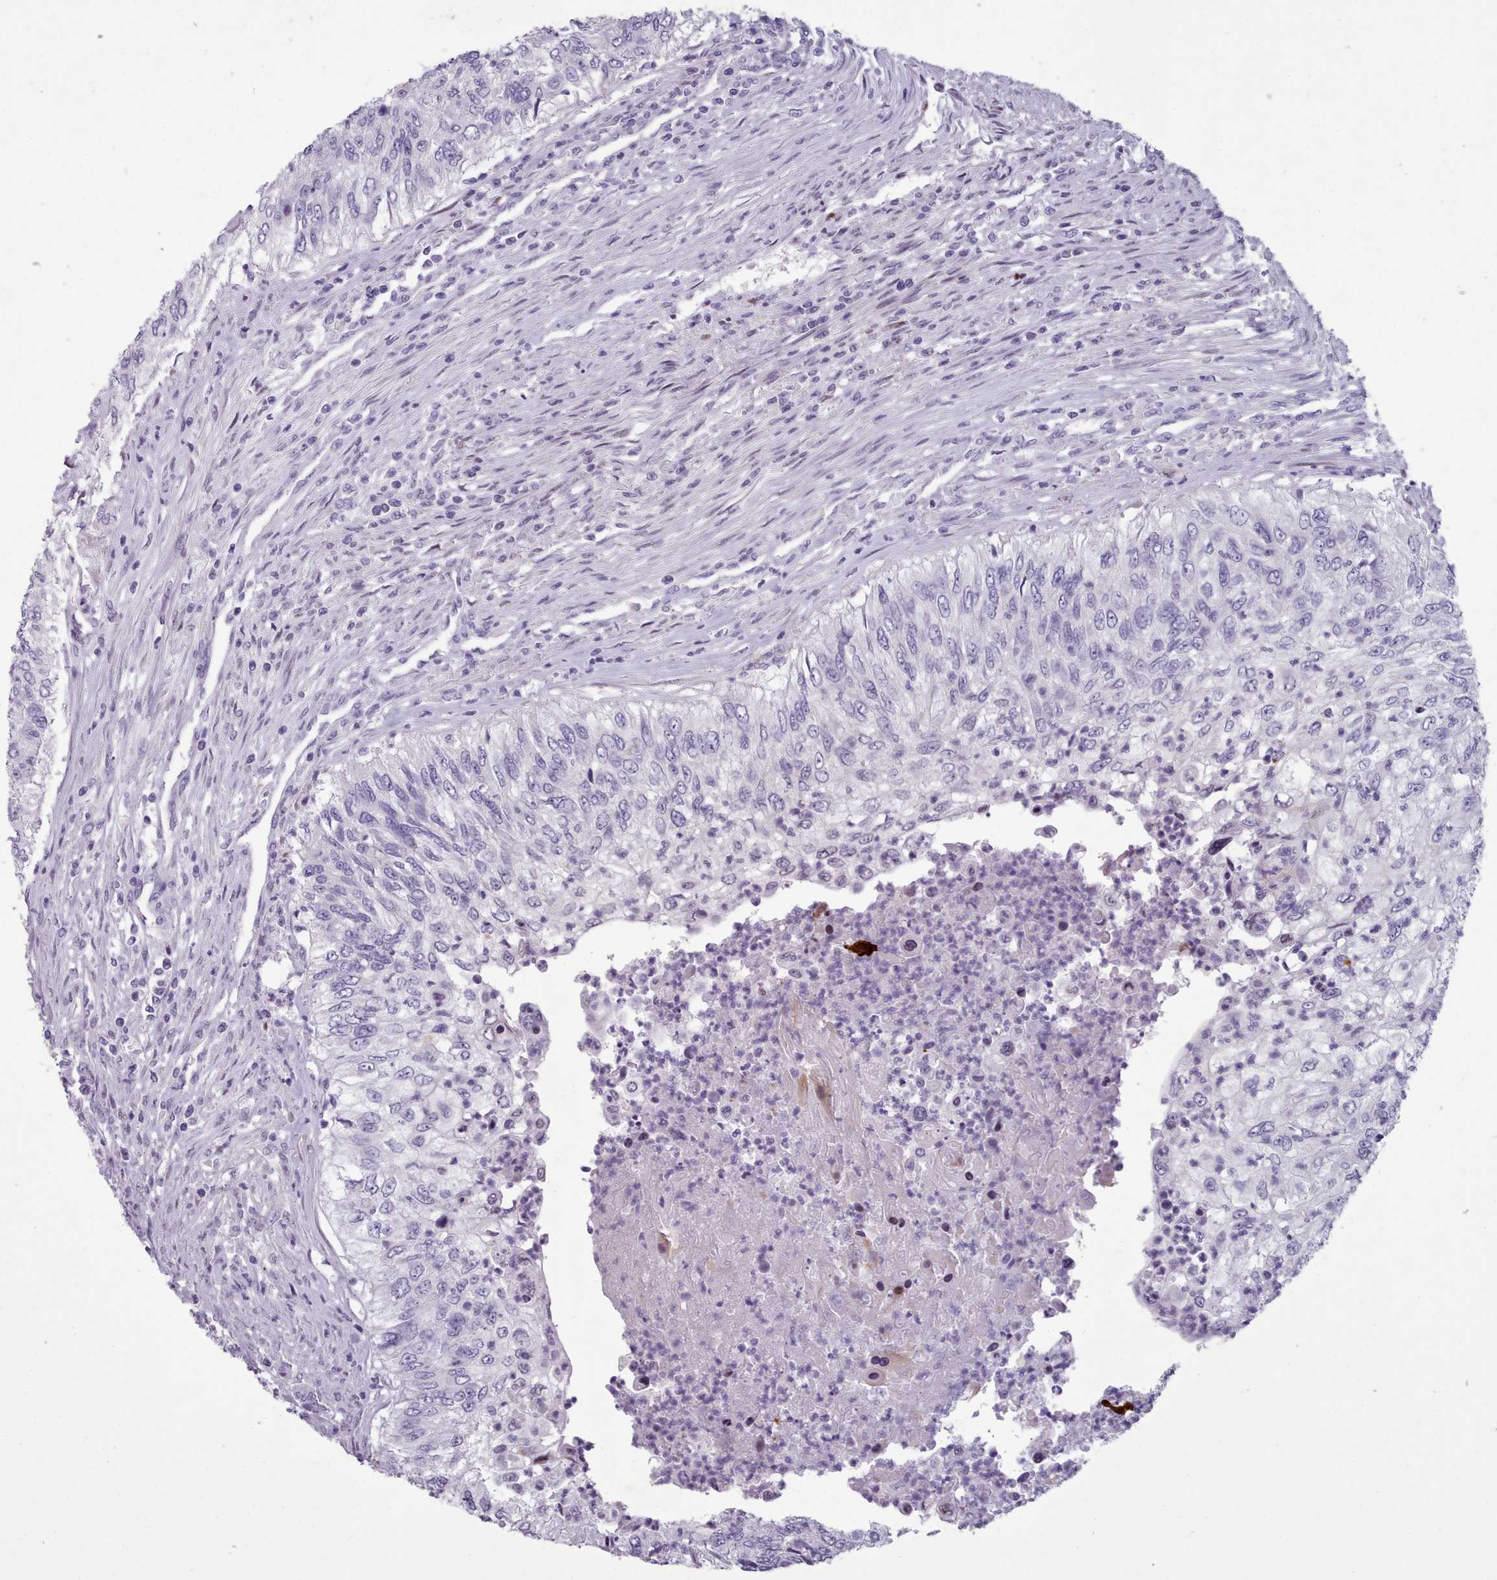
{"staining": {"intensity": "negative", "quantity": "none", "location": "none"}, "tissue": "urothelial cancer", "cell_type": "Tumor cells", "image_type": "cancer", "snomed": [{"axis": "morphology", "description": "Urothelial carcinoma, High grade"}, {"axis": "topography", "description": "Urinary bladder"}], "caption": "IHC of human urothelial cancer displays no positivity in tumor cells. Brightfield microscopy of immunohistochemistry stained with DAB (brown) and hematoxylin (blue), captured at high magnification.", "gene": "KCNT2", "patient": {"sex": "female", "age": 60}}